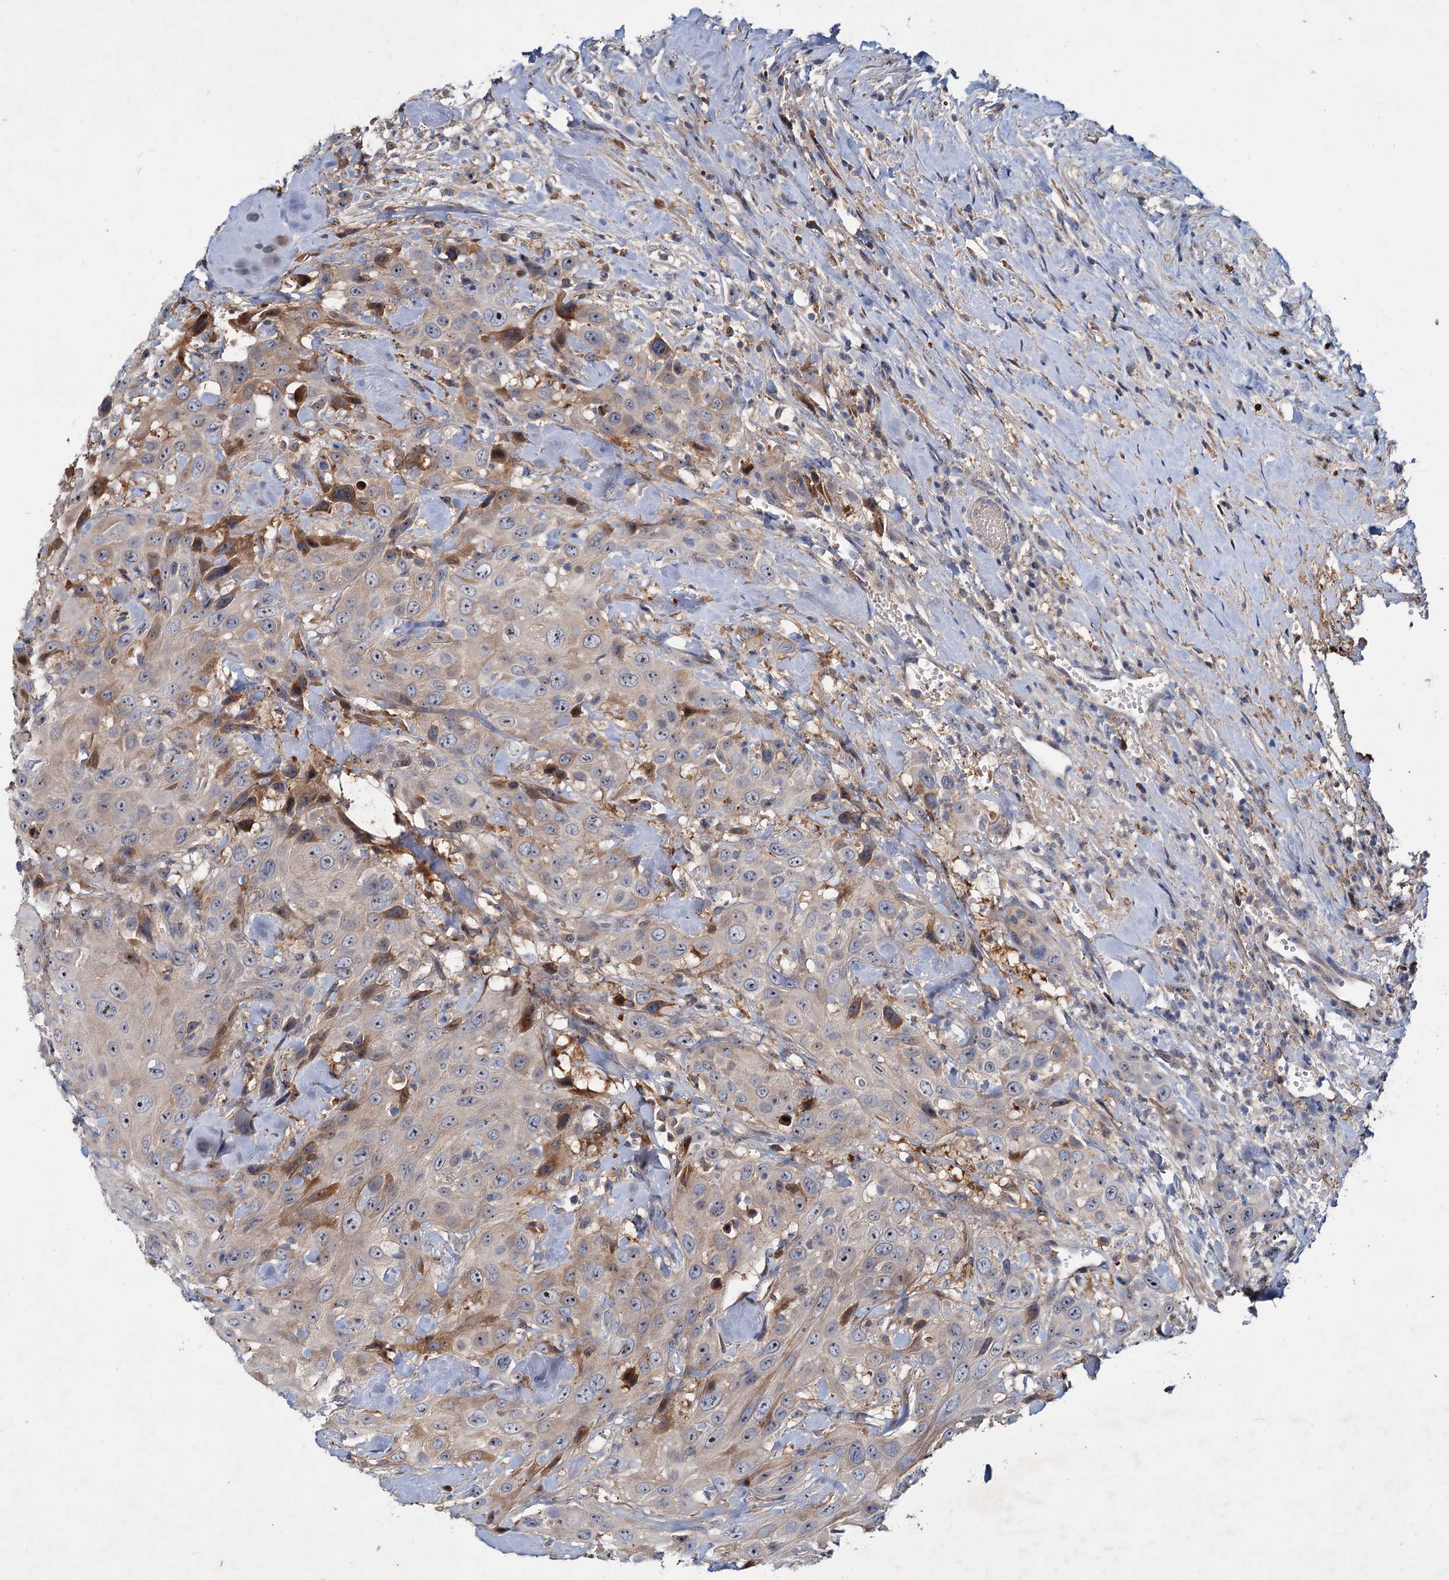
{"staining": {"intensity": "moderate", "quantity": "<25%", "location": "cytoplasmic/membranous,nuclear"}, "tissue": "head and neck cancer", "cell_type": "Tumor cells", "image_type": "cancer", "snomed": [{"axis": "morphology", "description": "Squamous cell carcinoma, NOS"}, {"axis": "topography", "description": "Head-Neck"}], "caption": "Immunohistochemical staining of human squamous cell carcinoma (head and neck) displays moderate cytoplasmic/membranous and nuclear protein positivity in approximately <25% of tumor cells. (DAB = brown stain, brightfield microscopy at high magnification).", "gene": "CHRD", "patient": {"sex": "male", "age": 81}}